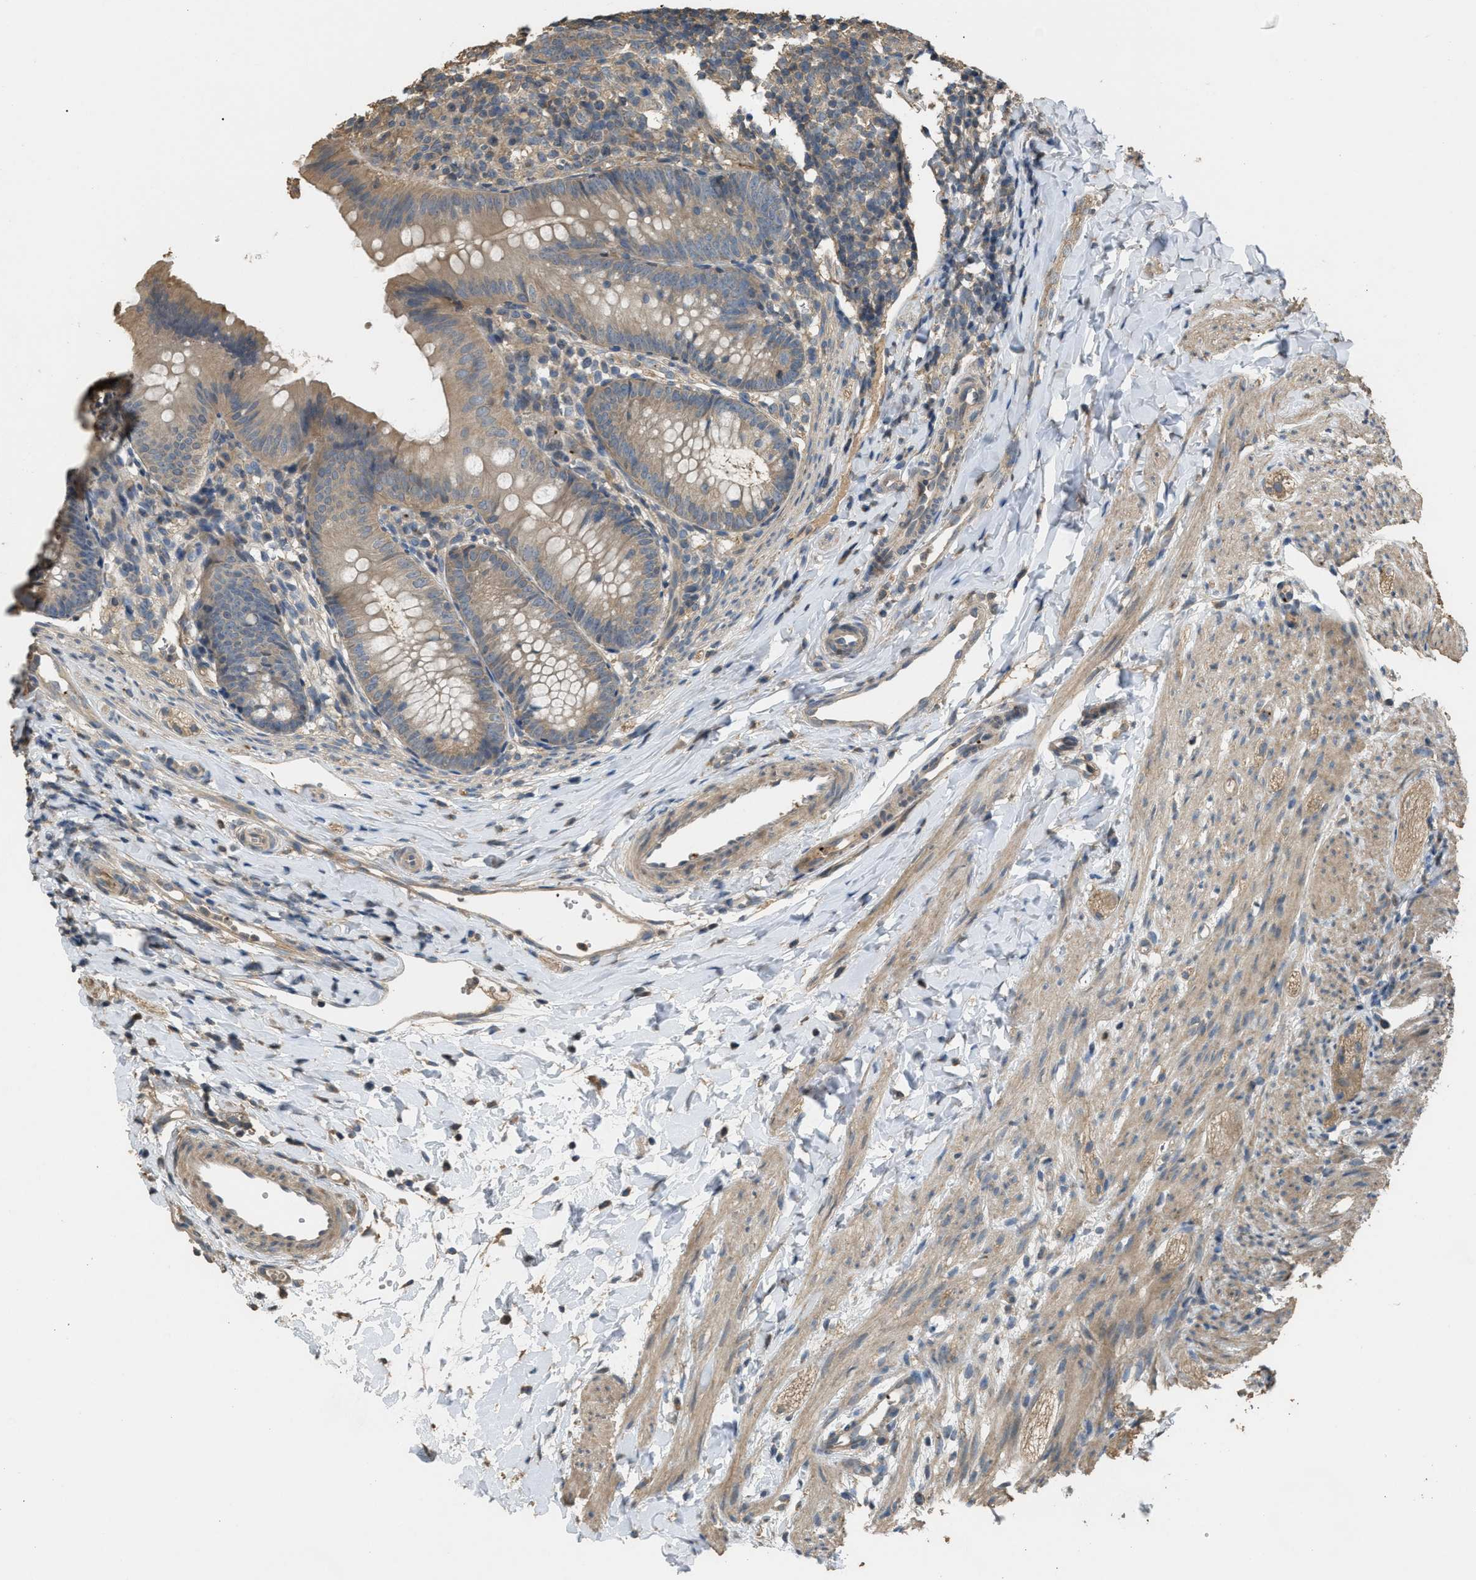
{"staining": {"intensity": "weak", "quantity": "25%-75%", "location": "cytoplasmic/membranous"}, "tissue": "appendix", "cell_type": "Glandular cells", "image_type": "normal", "snomed": [{"axis": "morphology", "description": "Normal tissue, NOS"}, {"axis": "topography", "description": "Appendix"}], "caption": "Immunohistochemistry histopathology image of normal appendix: appendix stained using immunohistochemistry (IHC) demonstrates low levels of weak protein expression localized specifically in the cytoplasmic/membranous of glandular cells, appearing as a cytoplasmic/membranous brown color.", "gene": "ARHGDIA", "patient": {"sex": "male", "age": 1}}